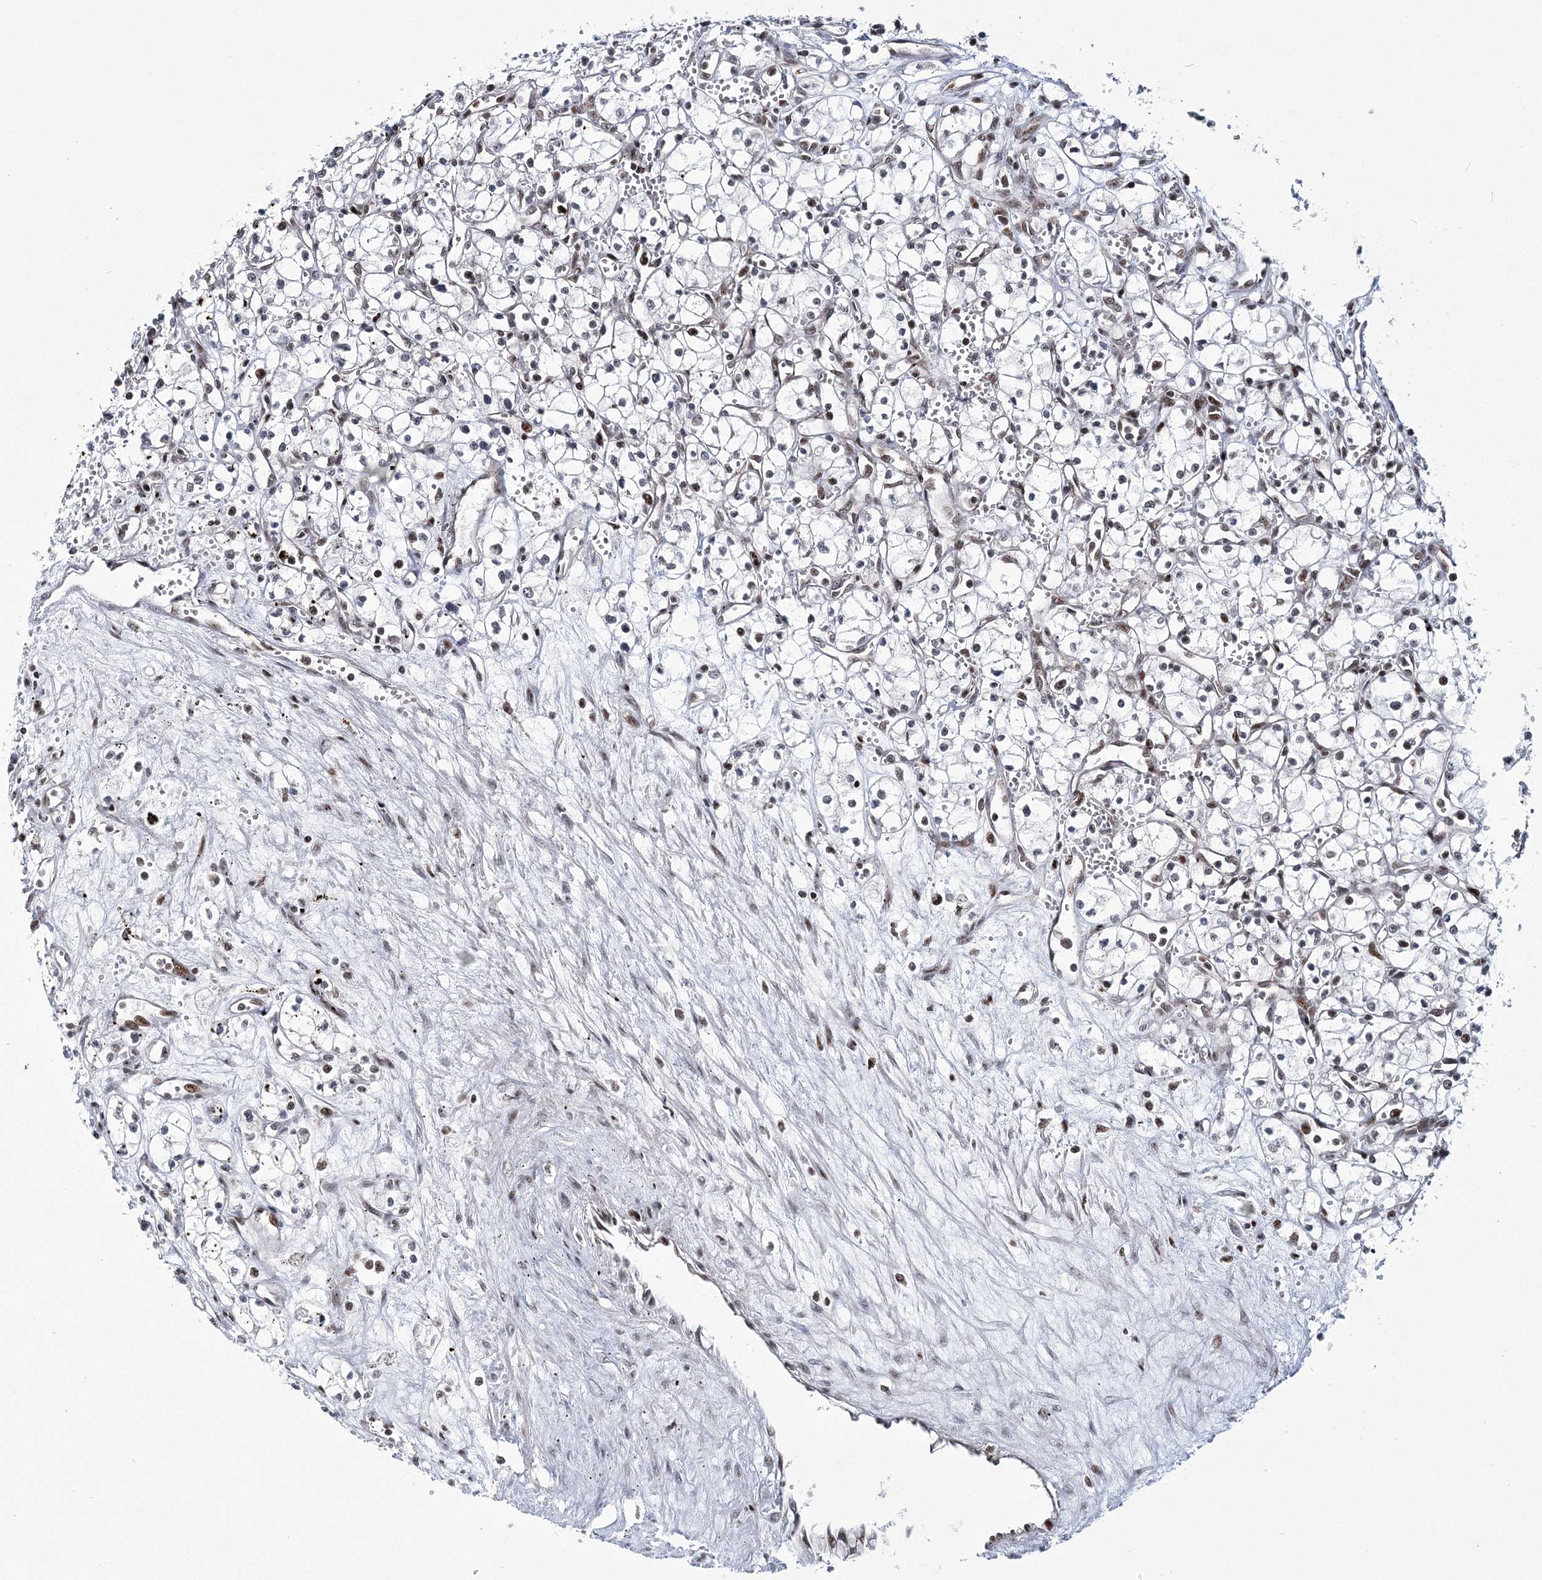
{"staining": {"intensity": "negative", "quantity": "none", "location": "none"}, "tissue": "renal cancer", "cell_type": "Tumor cells", "image_type": "cancer", "snomed": [{"axis": "morphology", "description": "Adenocarcinoma, NOS"}, {"axis": "topography", "description": "Kidney"}], "caption": "An immunohistochemistry micrograph of renal cancer is shown. There is no staining in tumor cells of renal cancer.", "gene": "TATDN2", "patient": {"sex": "male", "age": 59}}